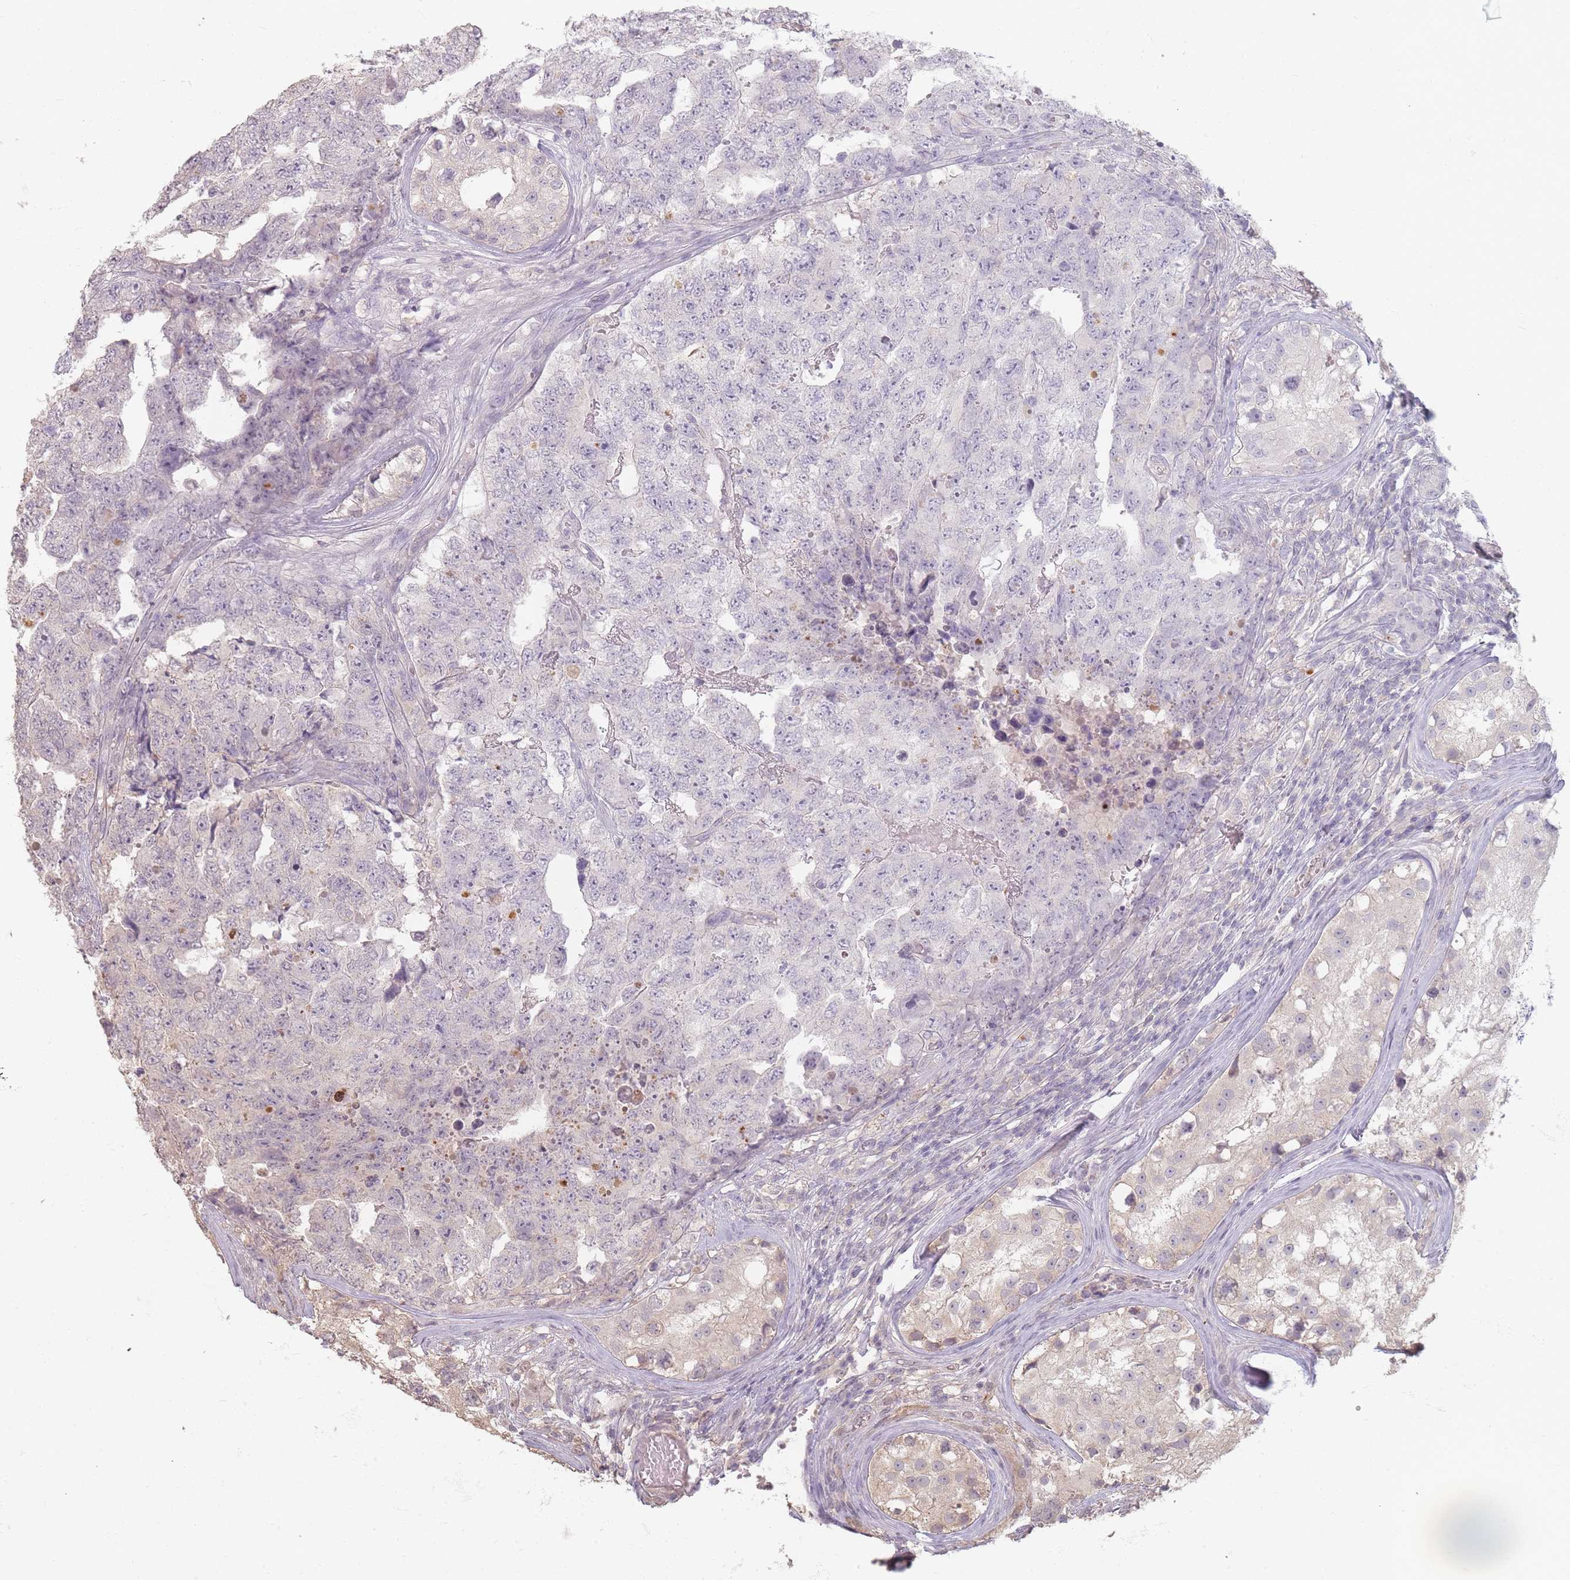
{"staining": {"intensity": "negative", "quantity": "none", "location": "none"}, "tissue": "testis cancer", "cell_type": "Tumor cells", "image_type": "cancer", "snomed": [{"axis": "morphology", "description": "Carcinoma, Embryonal, NOS"}, {"axis": "topography", "description": "Testis"}], "caption": "This is an immunohistochemistry image of human embryonal carcinoma (testis). There is no staining in tumor cells.", "gene": "RFTN1", "patient": {"sex": "male", "age": 25}}